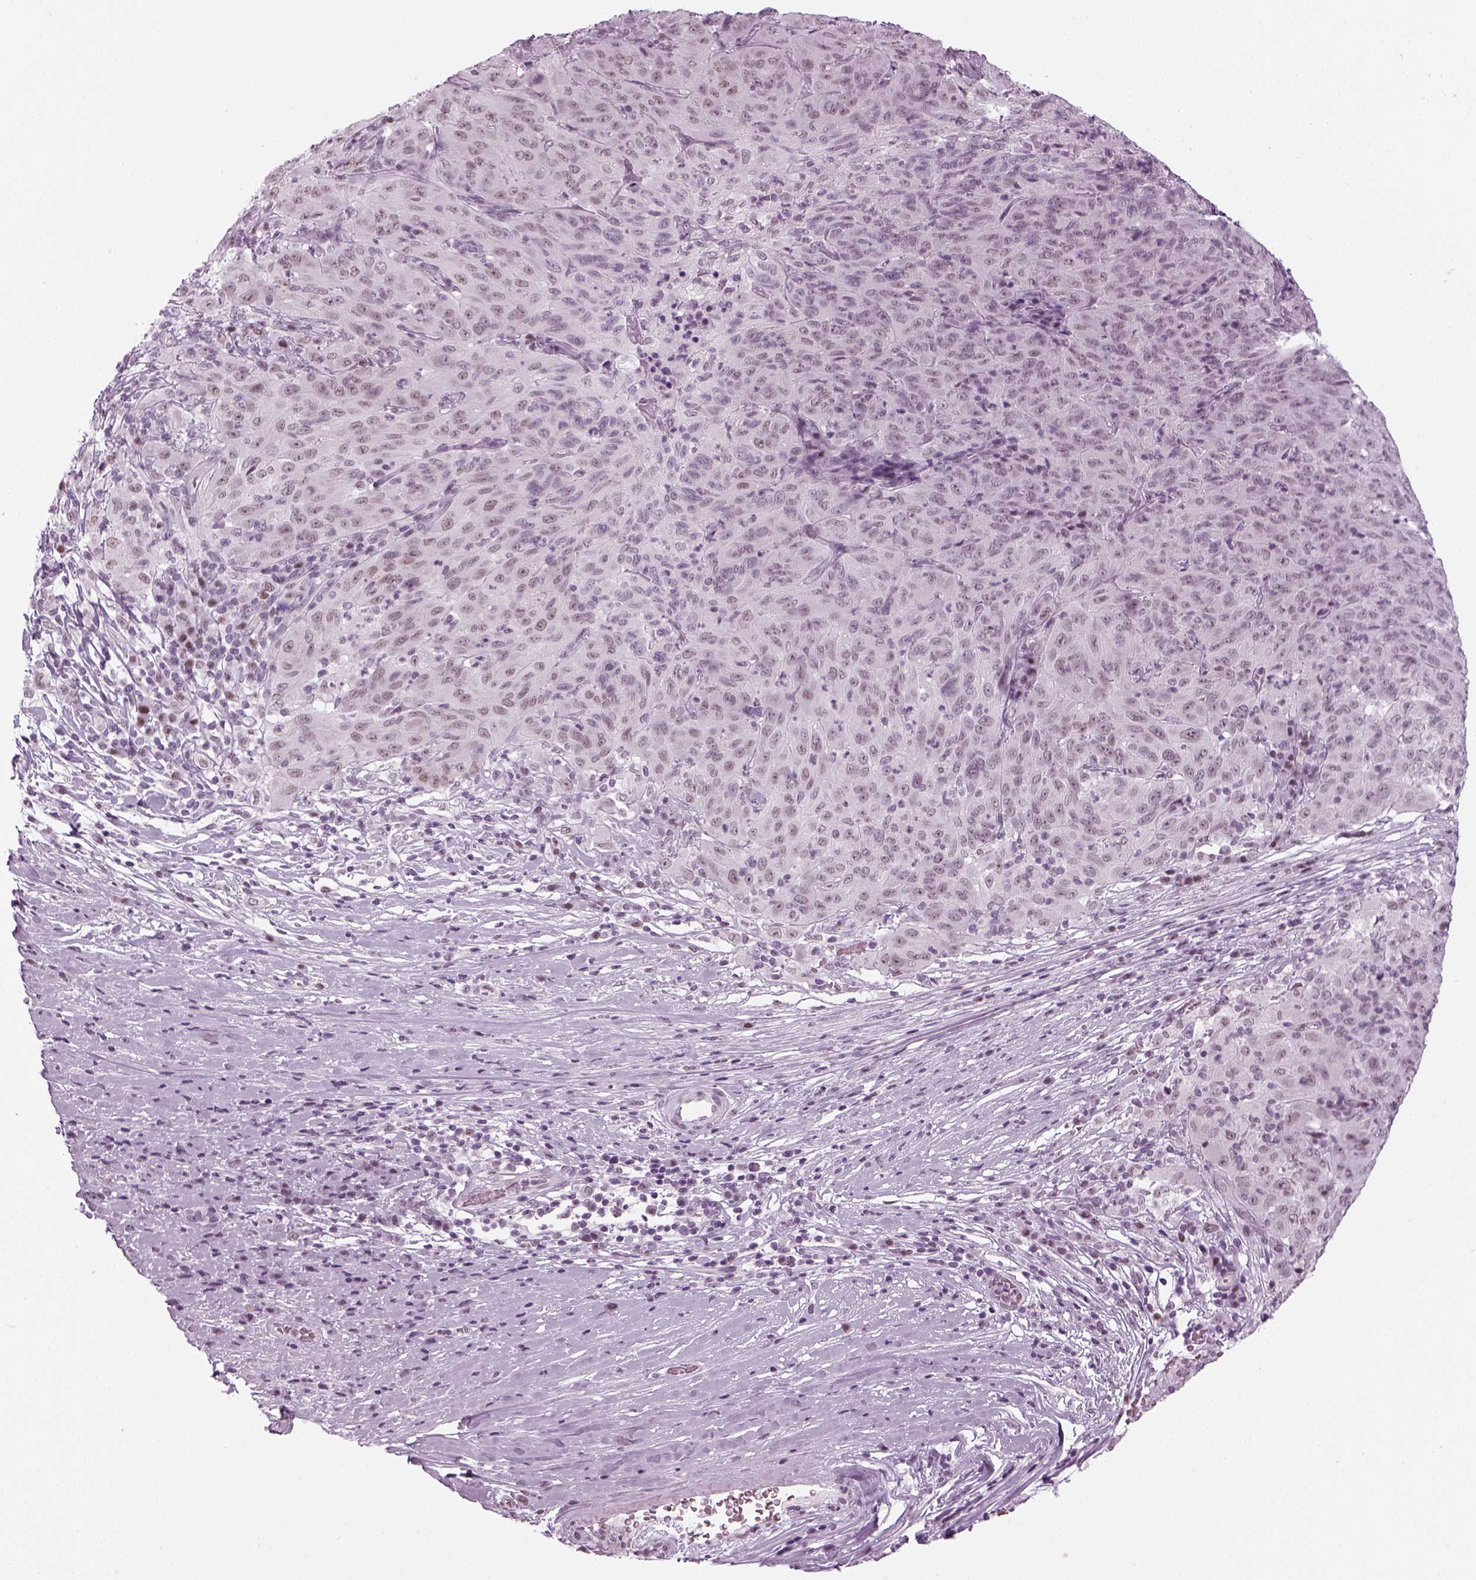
{"staining": {"intensity": "weak", "quantity": "<25%", "location": "nuclear"}, "tissue": "pancreatic cancer", "cell_type": "Tumor cells", "image_type": "cancer", "snomed": [{"axis": "morphology", "description": "Adenocarcinoma, NOS"}, {"axis": "topography", "description": "Pancreas"}], "caption": "This is an immunohistochemistry (IHC) histopathology image of human pancreatic cancer (adenocarcinoma). There is no positivity in tumor cells.", "gene": "KCNG2", "patient": {"sex": "male", "age": 63}}